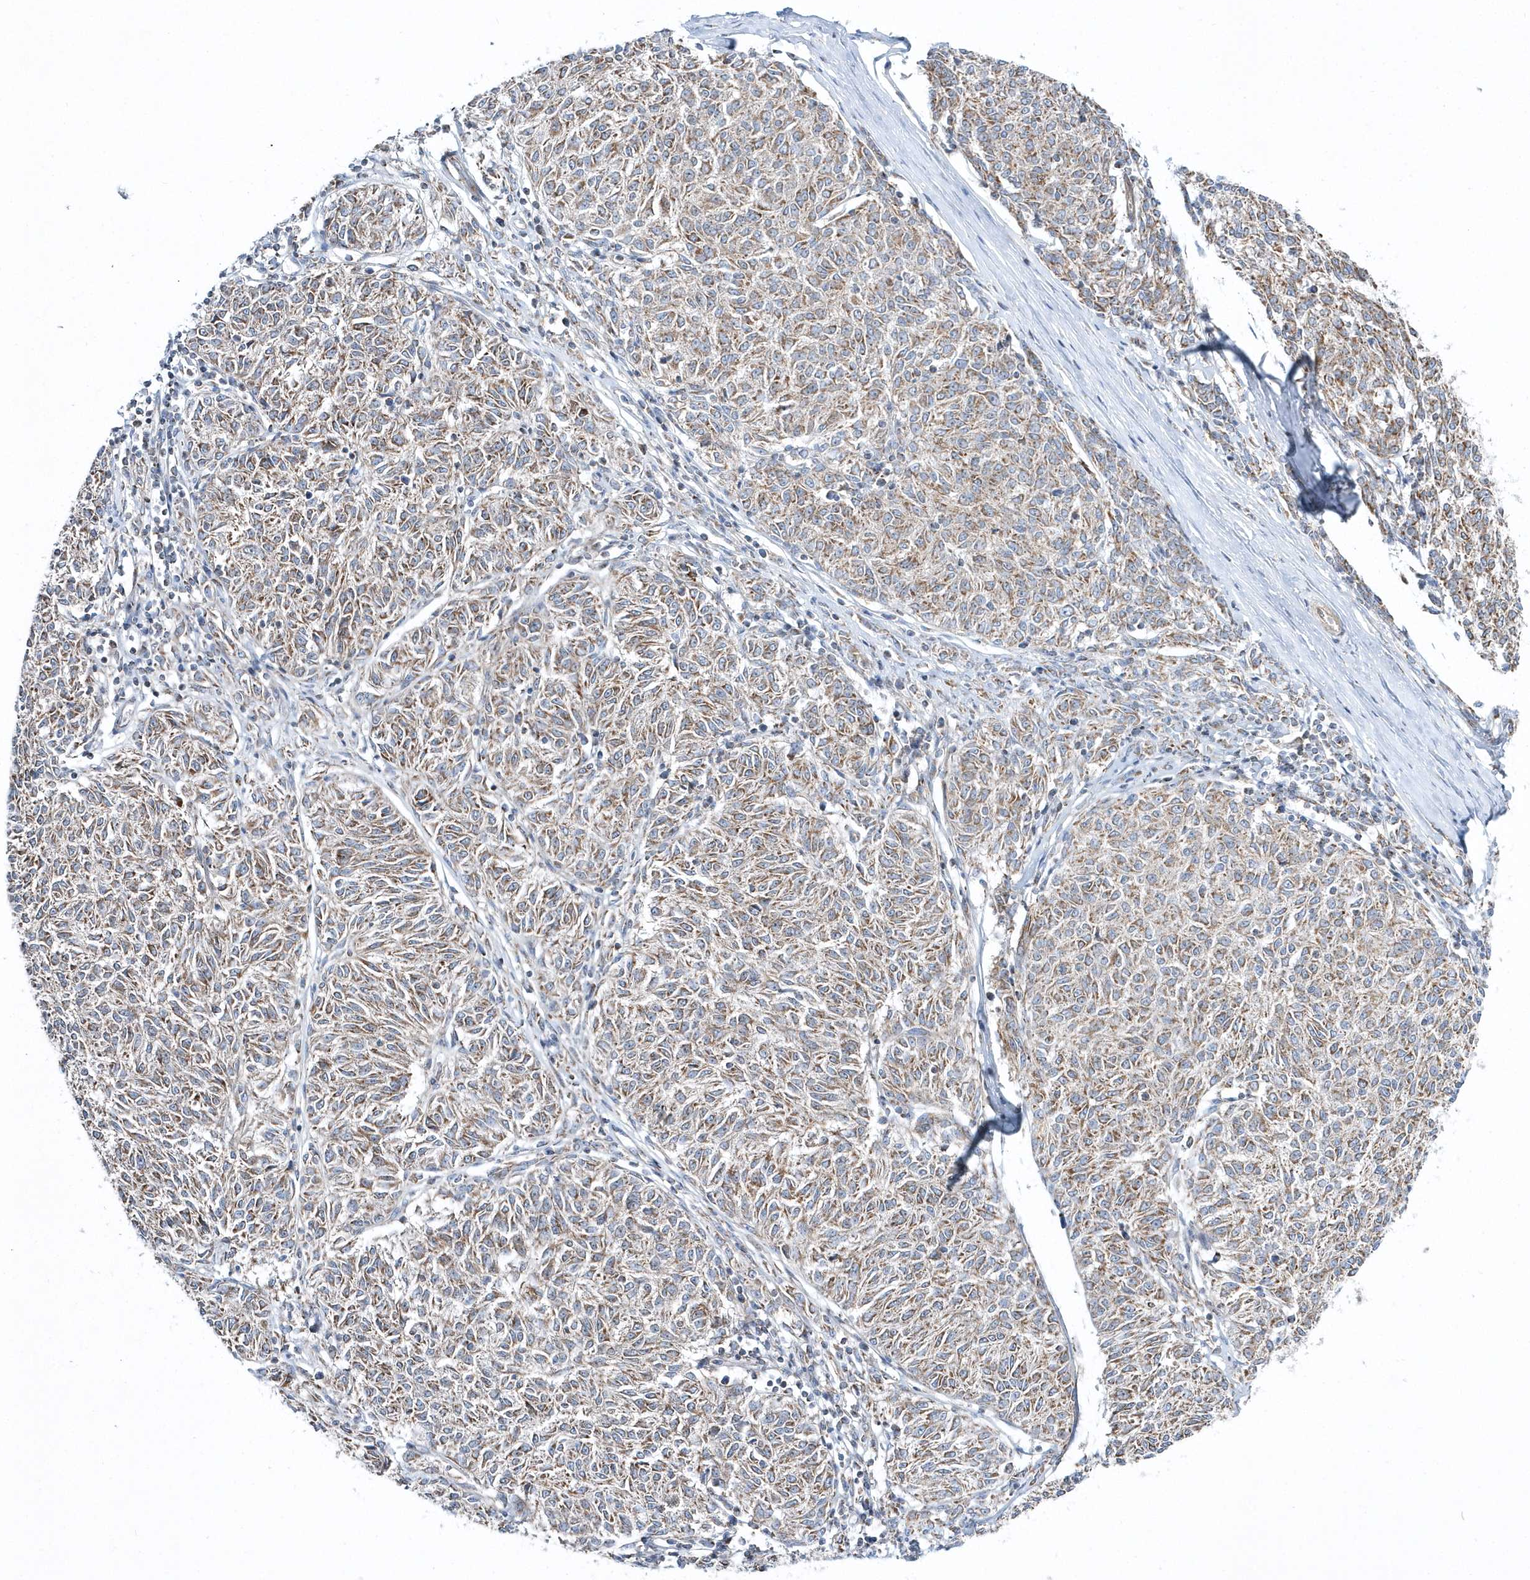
{"staining": {"intensity": "moderate", "quantity": ">75%", "location": "cytoplasmic/membranous"}, "tissue": "melanoma", "cell_type": "Tumor cells", "image_type": "cancer", "snomed": [{"axis": "morphology", "description": "Malignant melanoma, NOS"}, {"axis": "topography", "description": "Skin"}], "caption": "Protein expression by immunohistochemistry demonstrates moderate cytoplasmic/membranous positivity in about >75% of tumor cells in melanoma.", "gene": "OPA1", "patient": {"sex": "female", "age": 72}}